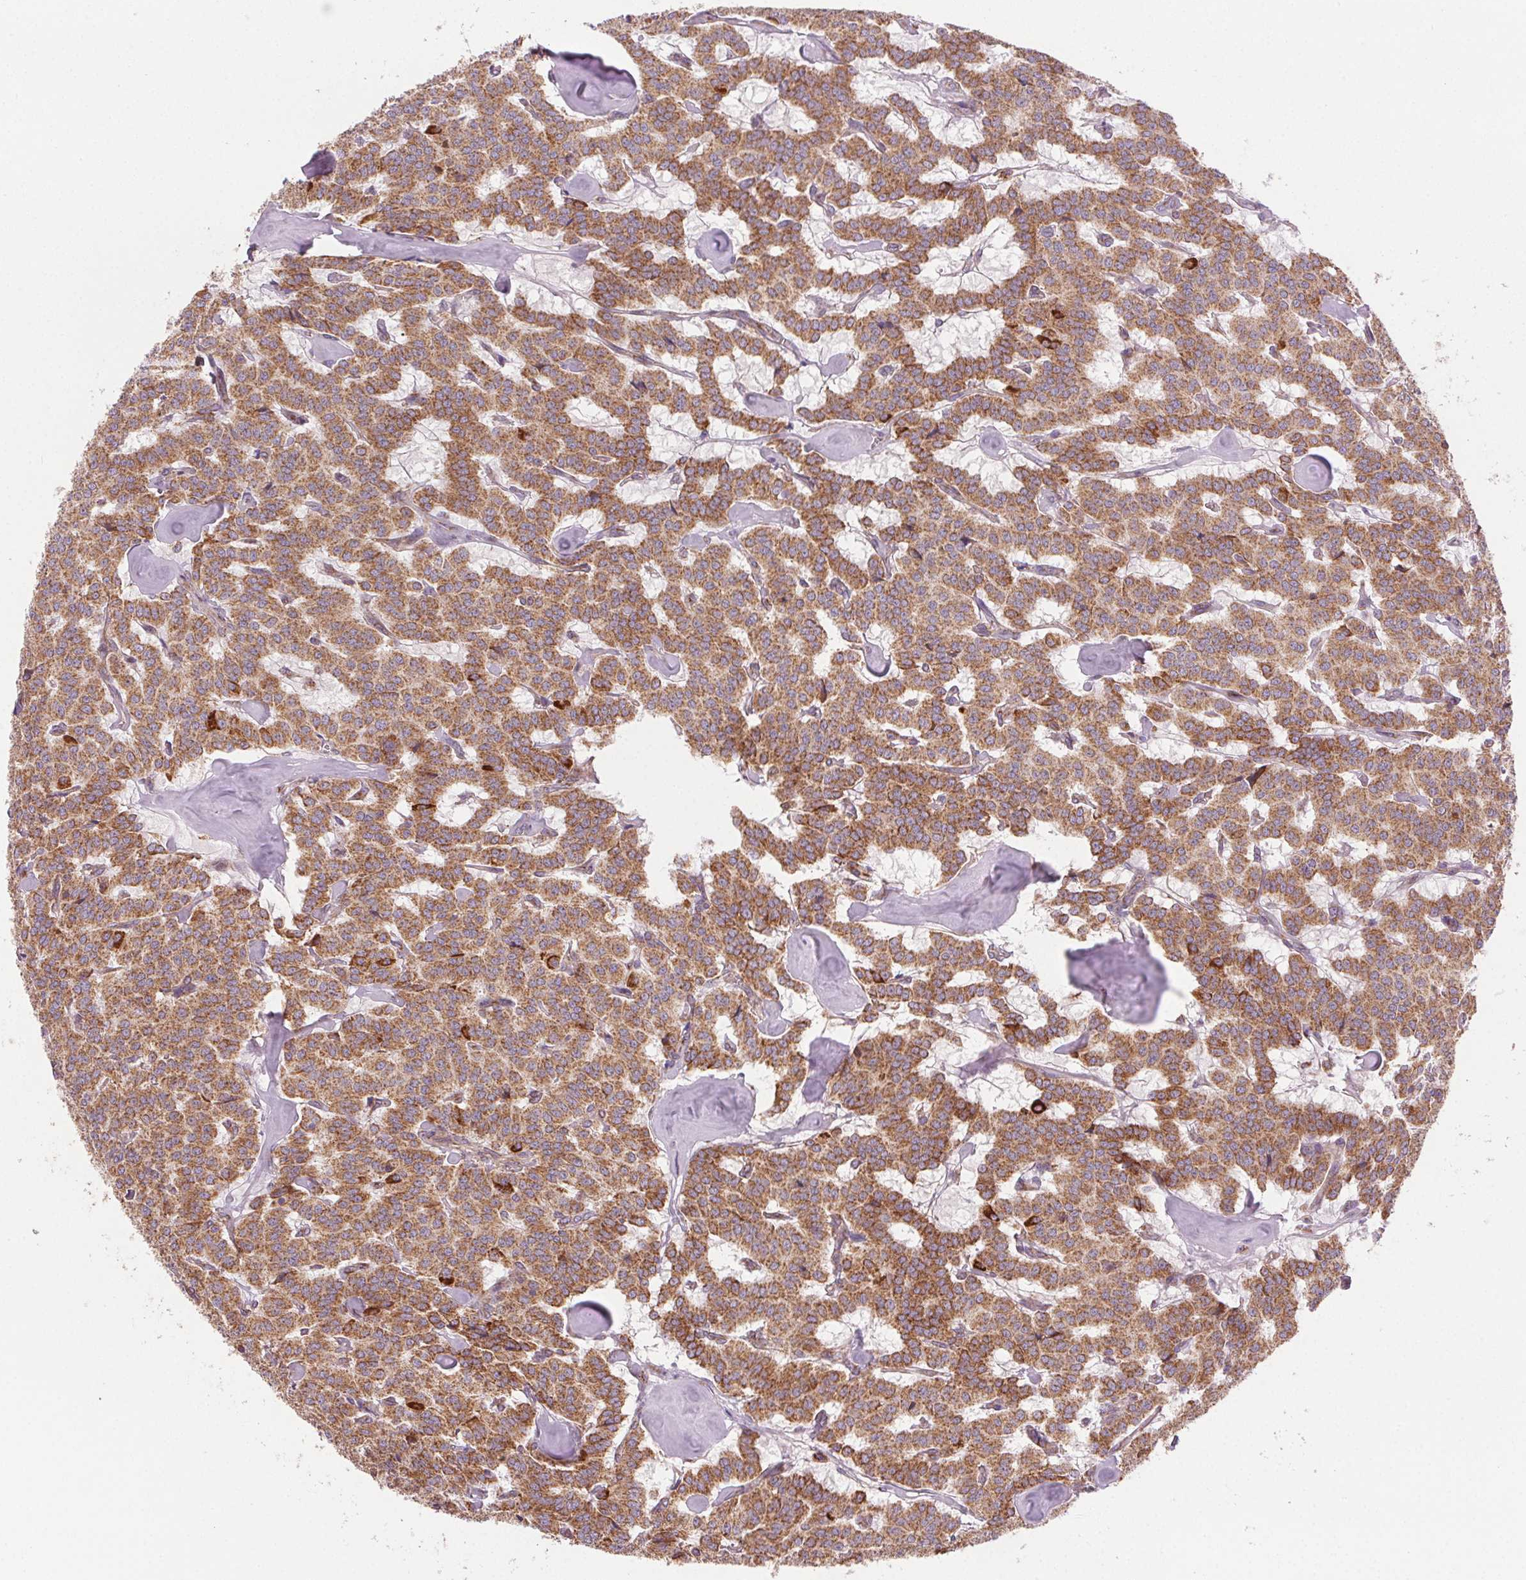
{"staining": {"intensity": "moderate", "quantity": ">75%", "location": "cytoplasmic/membranous"}, "tissue": "carcinoid", "cell_type": "Tumor cells", "image_type": "cancer", "snomed": [{"axis": "morphology", "description": "Carcinoid, malignant, NOS"}, {"axis": "topography", "description": "Lung"}], "caption": "The histopathology image reveals immunohistochemical staining of carcinoid. There is moderate cytoplasmic/membranous staining is appreciated in approximately >75% of tumor cells.", "gene": "CLPB", "patient": {"sex": "female", "age": 46}}